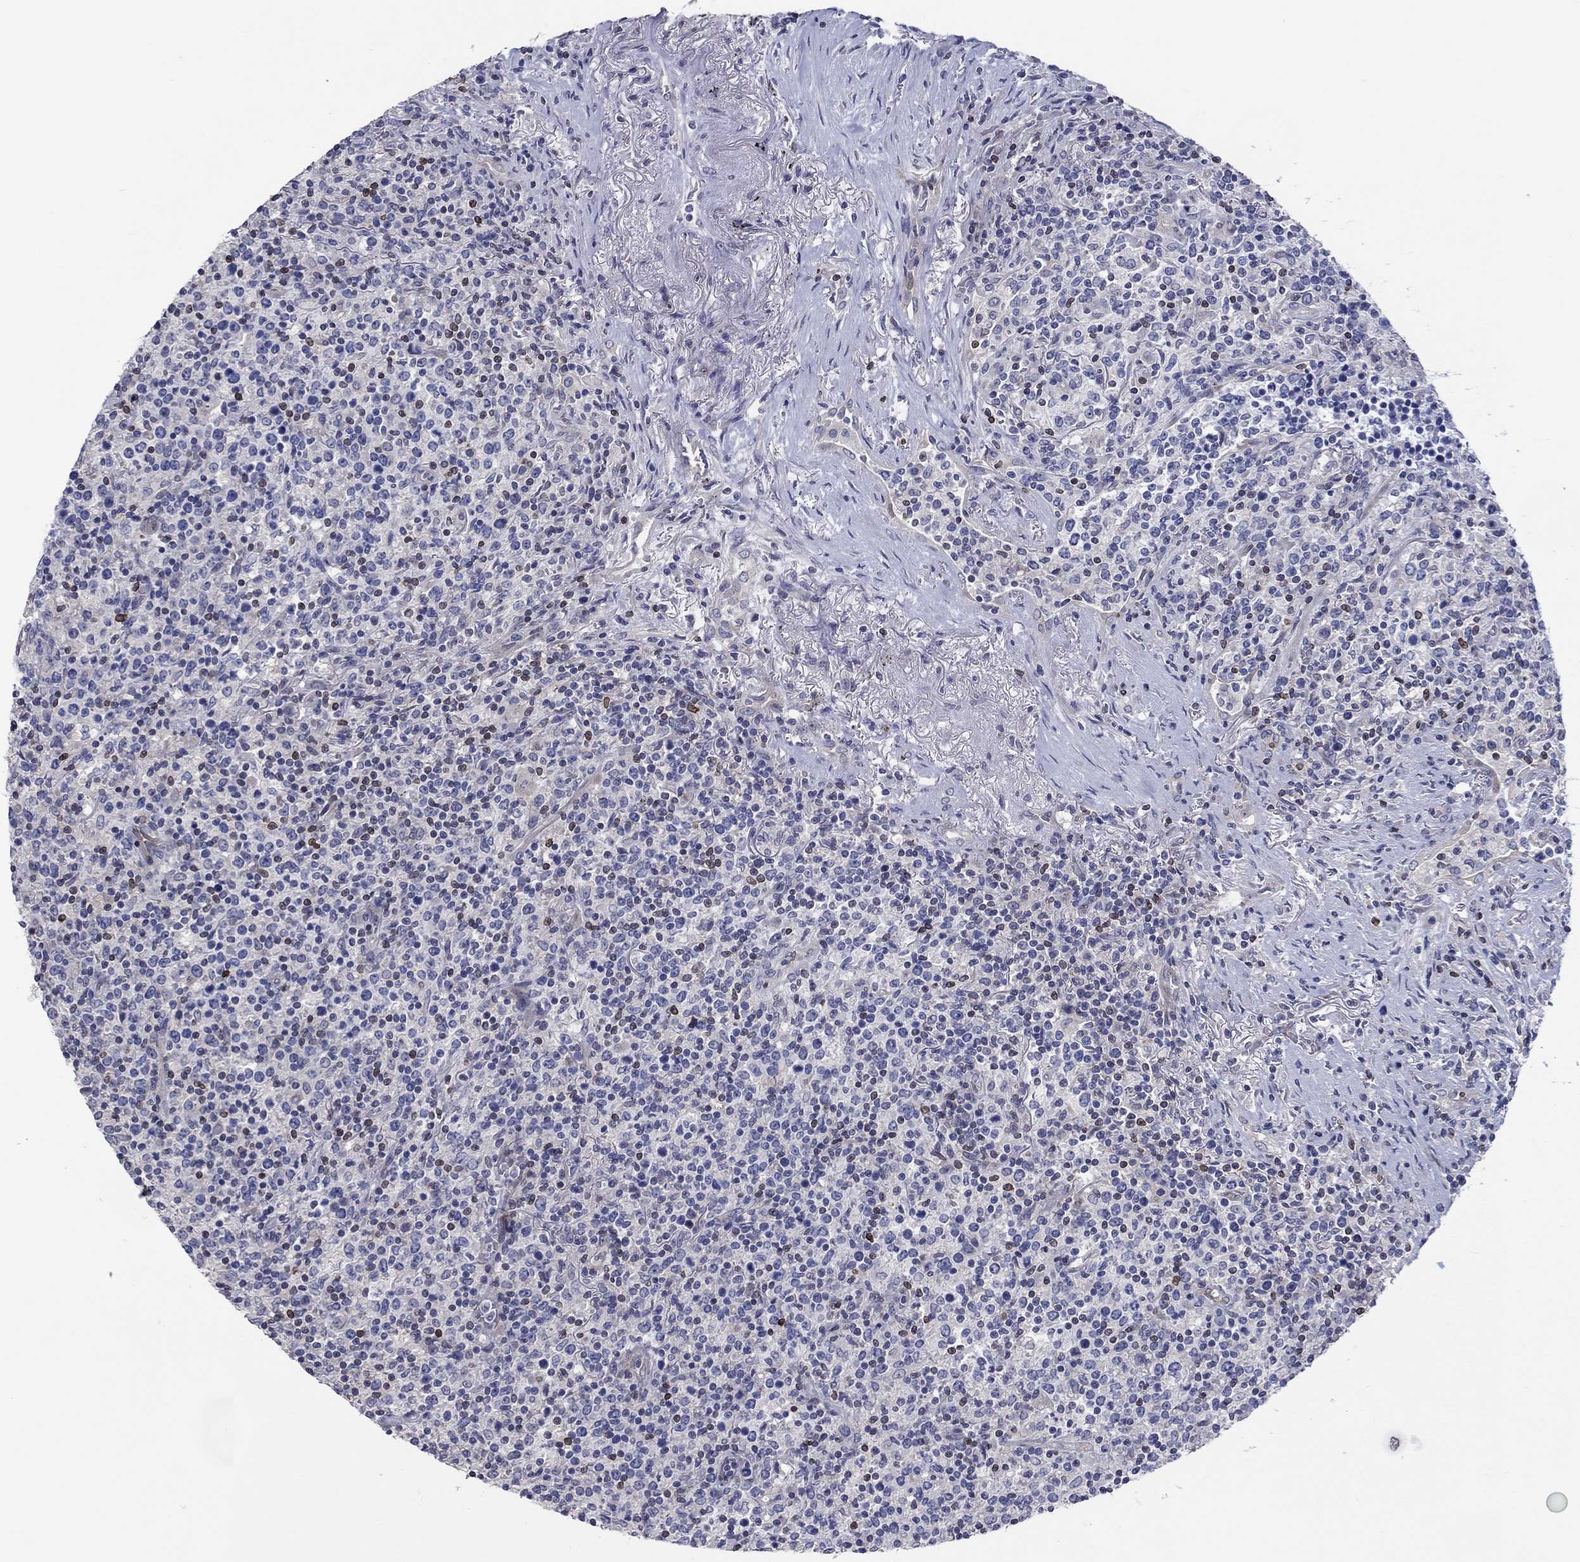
{"staining": {"intensity": "negative", "quantity": "none", "location": "none"}, "tissue": "lymphoma", "cell_type": "Tumor cells", "image_type": "cancer", "snomed": [{"axis": "morphology", "description": "Malignant lymphoma, non-Hodgkin's type, High grade"}, {"axis": "topography", "description": "Lung"}], "caption": "Immunohistochemical staining of malignant lymphoma, non-Hodgkin's type (high-grade) exhibits no significant expression in tumor cells.", "gene": "ERMP1", "patient": {"sex": "male", "age": 79}}